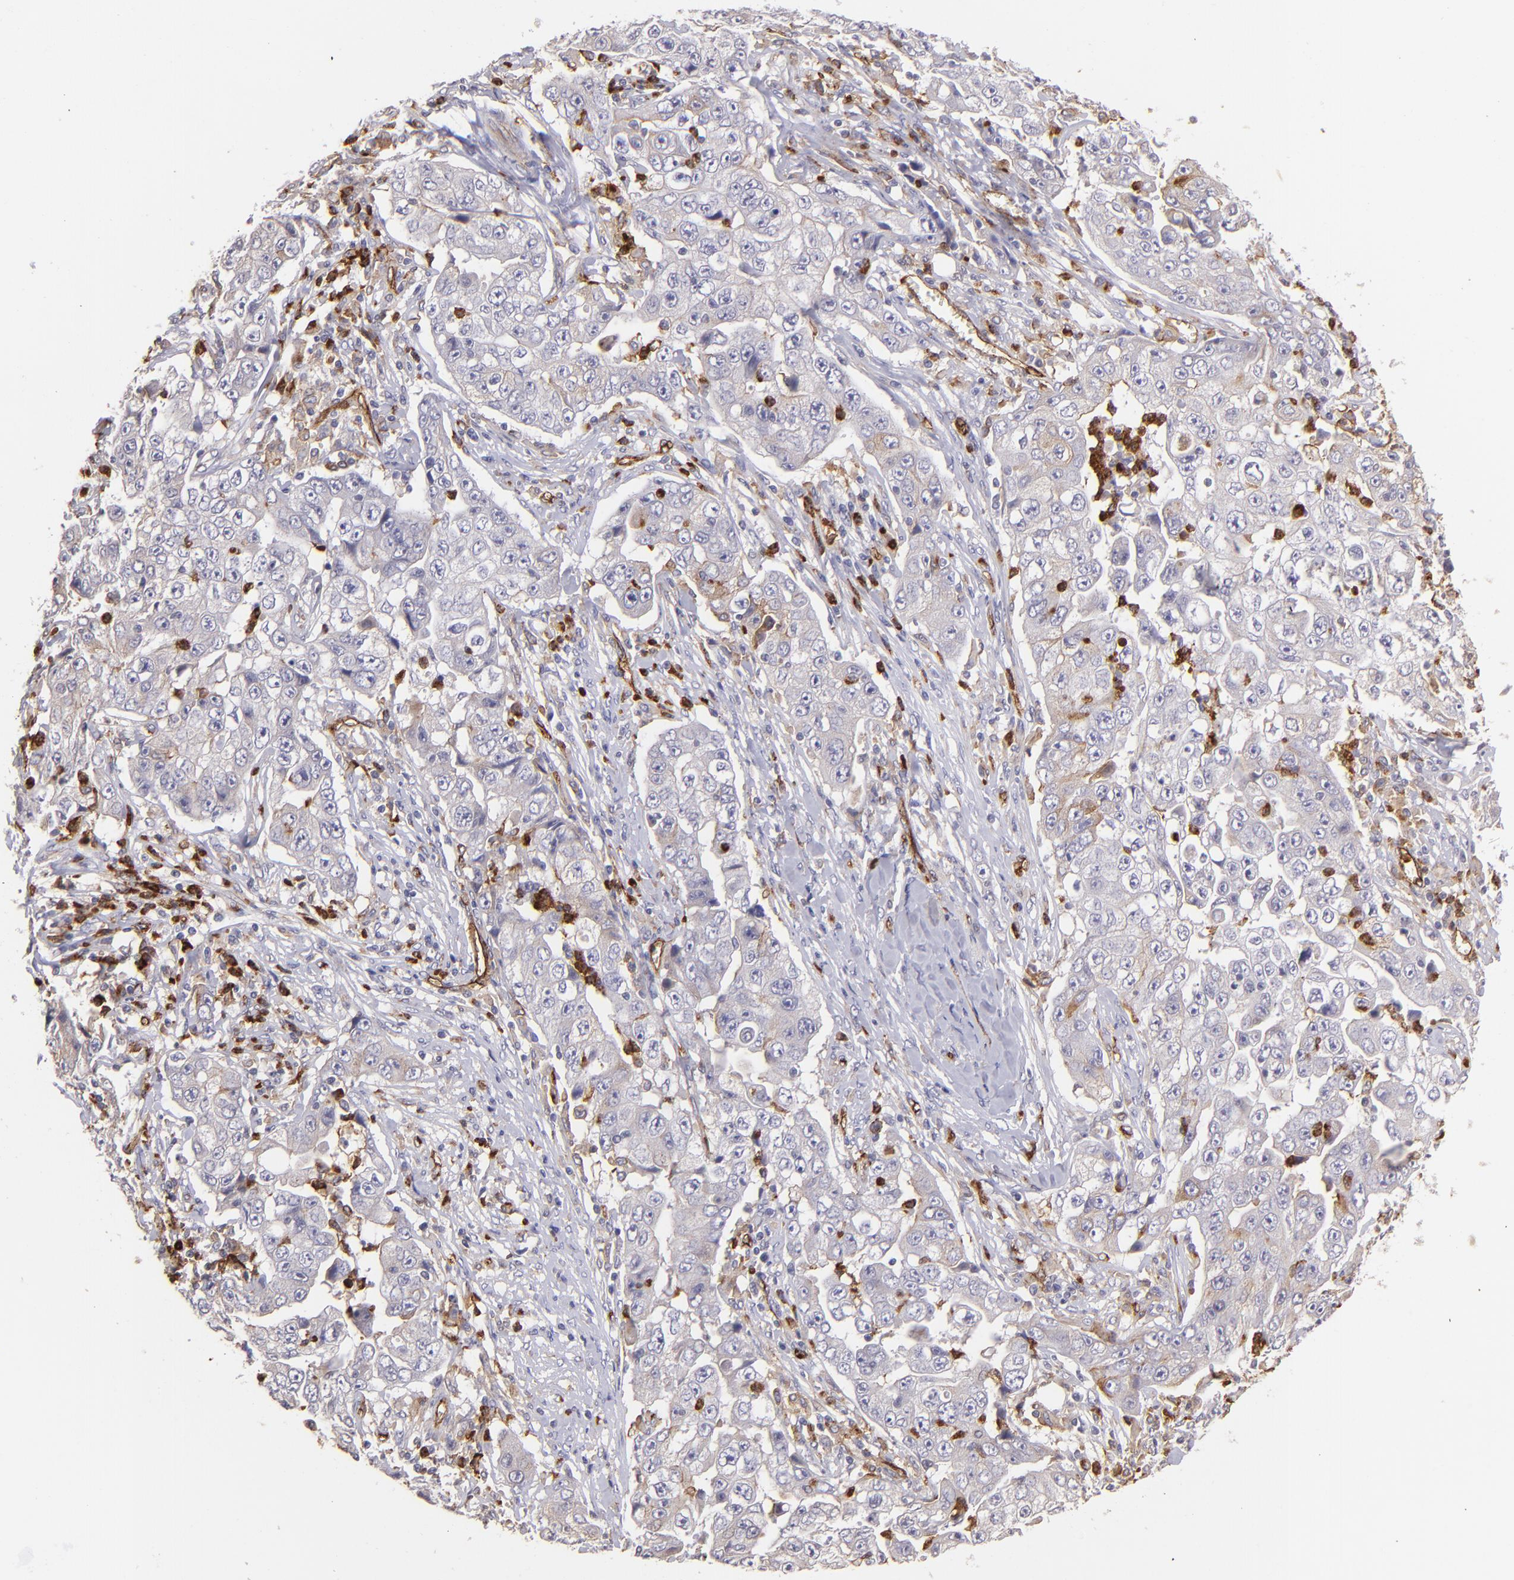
{"staining": {"intensity": "negative", "quantity": "none", "location": "none"}, "tissue": "lung cancer", "cell_type": "Tumor cells", "image_type": "cancer", "snomed": [{"axis": "morphology", "description": "Squamous cell carcinoma, NOS"}, {"axis": "topography", "description": "Lung"}], "caption": "Immunohistochemistry (IHC) photomicrograph of human lung cancer stained for a protein (brown), which displays no staining in tumor cells. Nuclei are stained in blue.", "gene": "DYSF", "patient": {"sex": "male", "age": 64}}